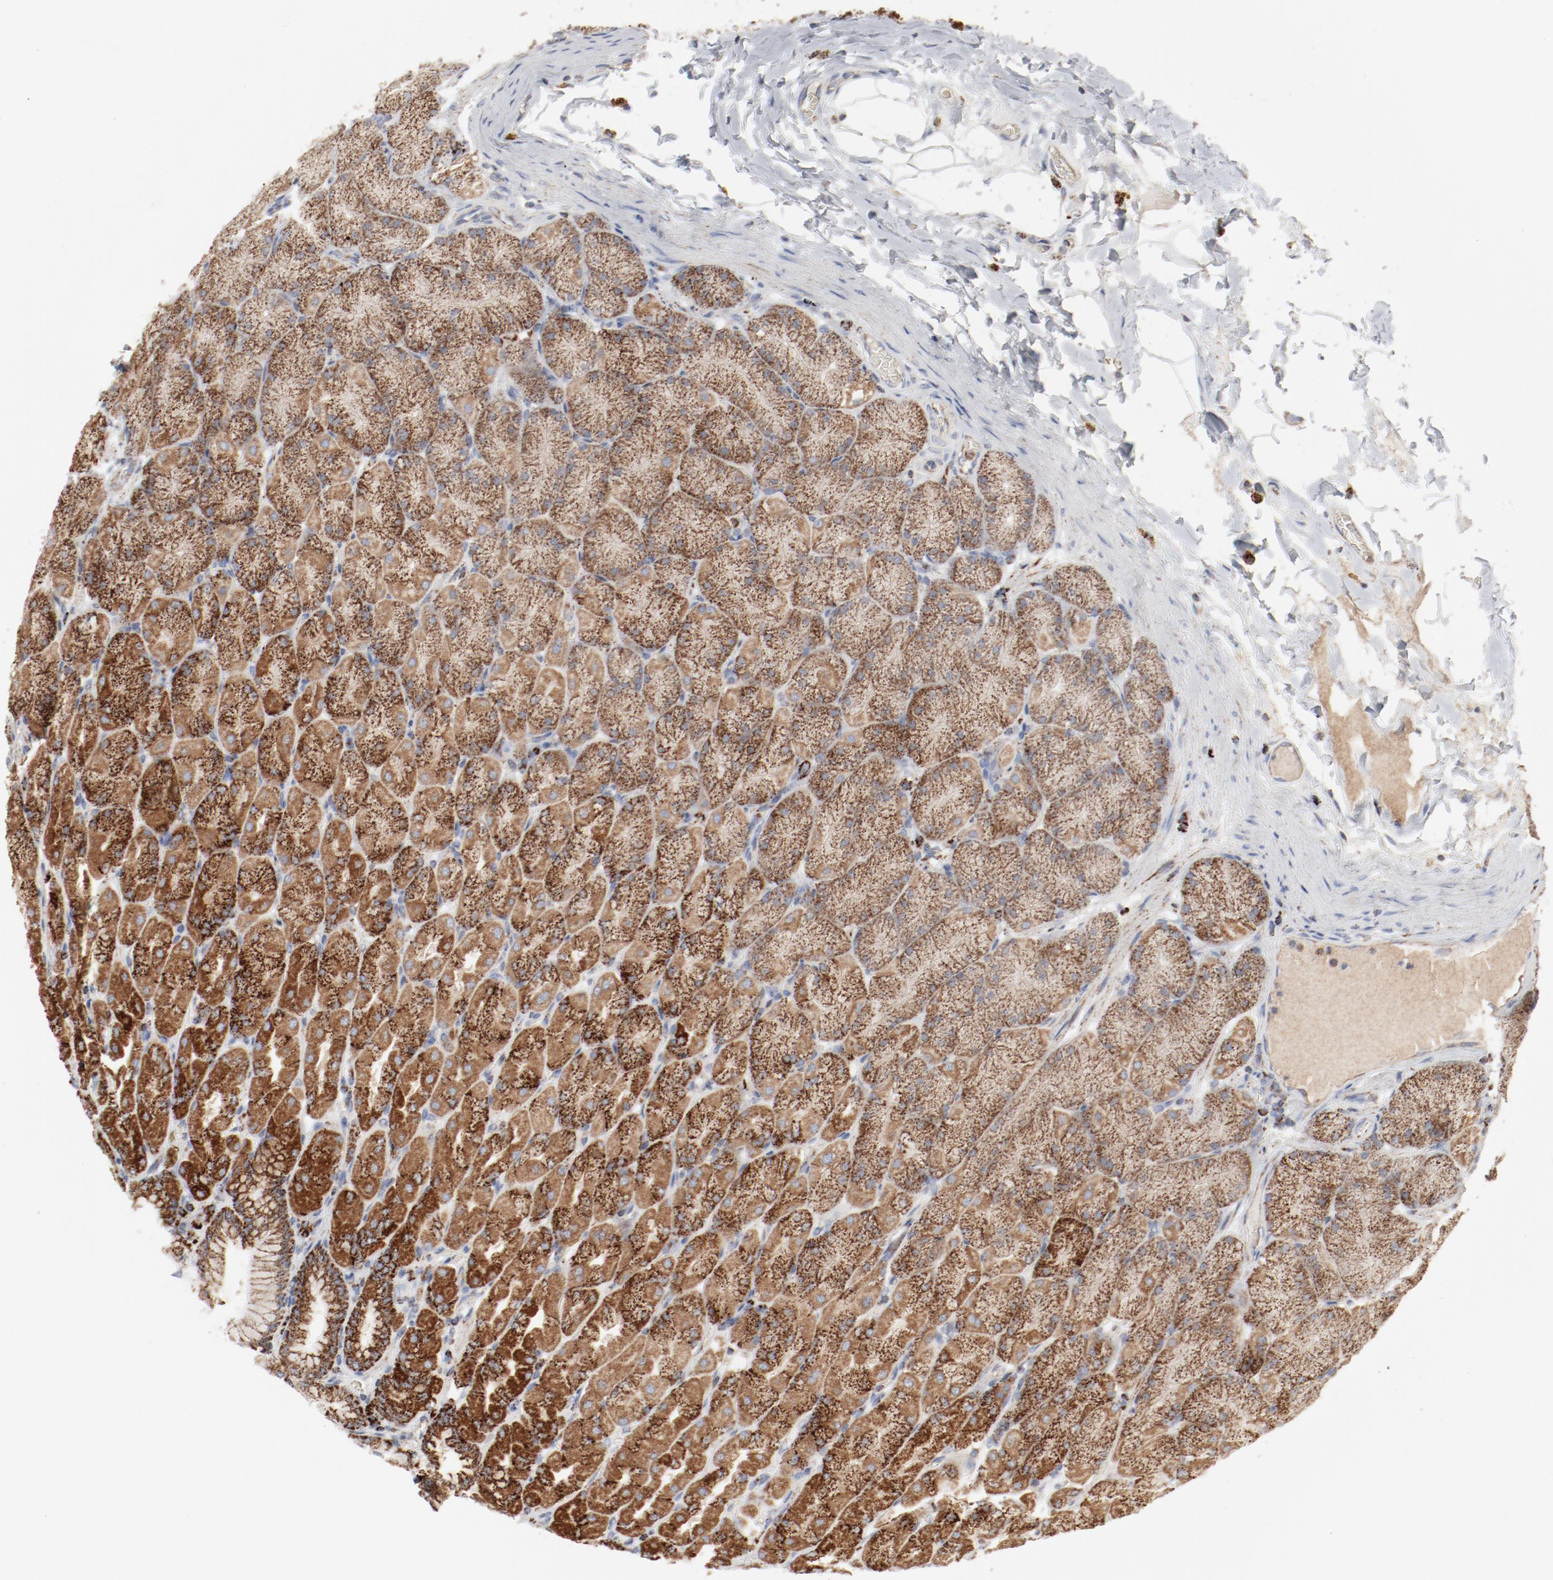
{"staining": {"intensity": "strong", "quantity": ">75%", "location": "cytoplasmic/membranous"}, "tissue": "stomach", "cell_type": "Glandular cells", "image_type": "normal", "snomed": [{"axis": "morphology", "description": "Normal tissue, NOS"}, {"axis": "topography", "description": "Stomach, upper"}], "caption": "Protein expression analysis of benign human stomach reveals strong cytoplasmic/membranous expression in approximately >75% of glandular cells.", "gene": "SETD3", "patient": {"sex": "female", "age": 56}}